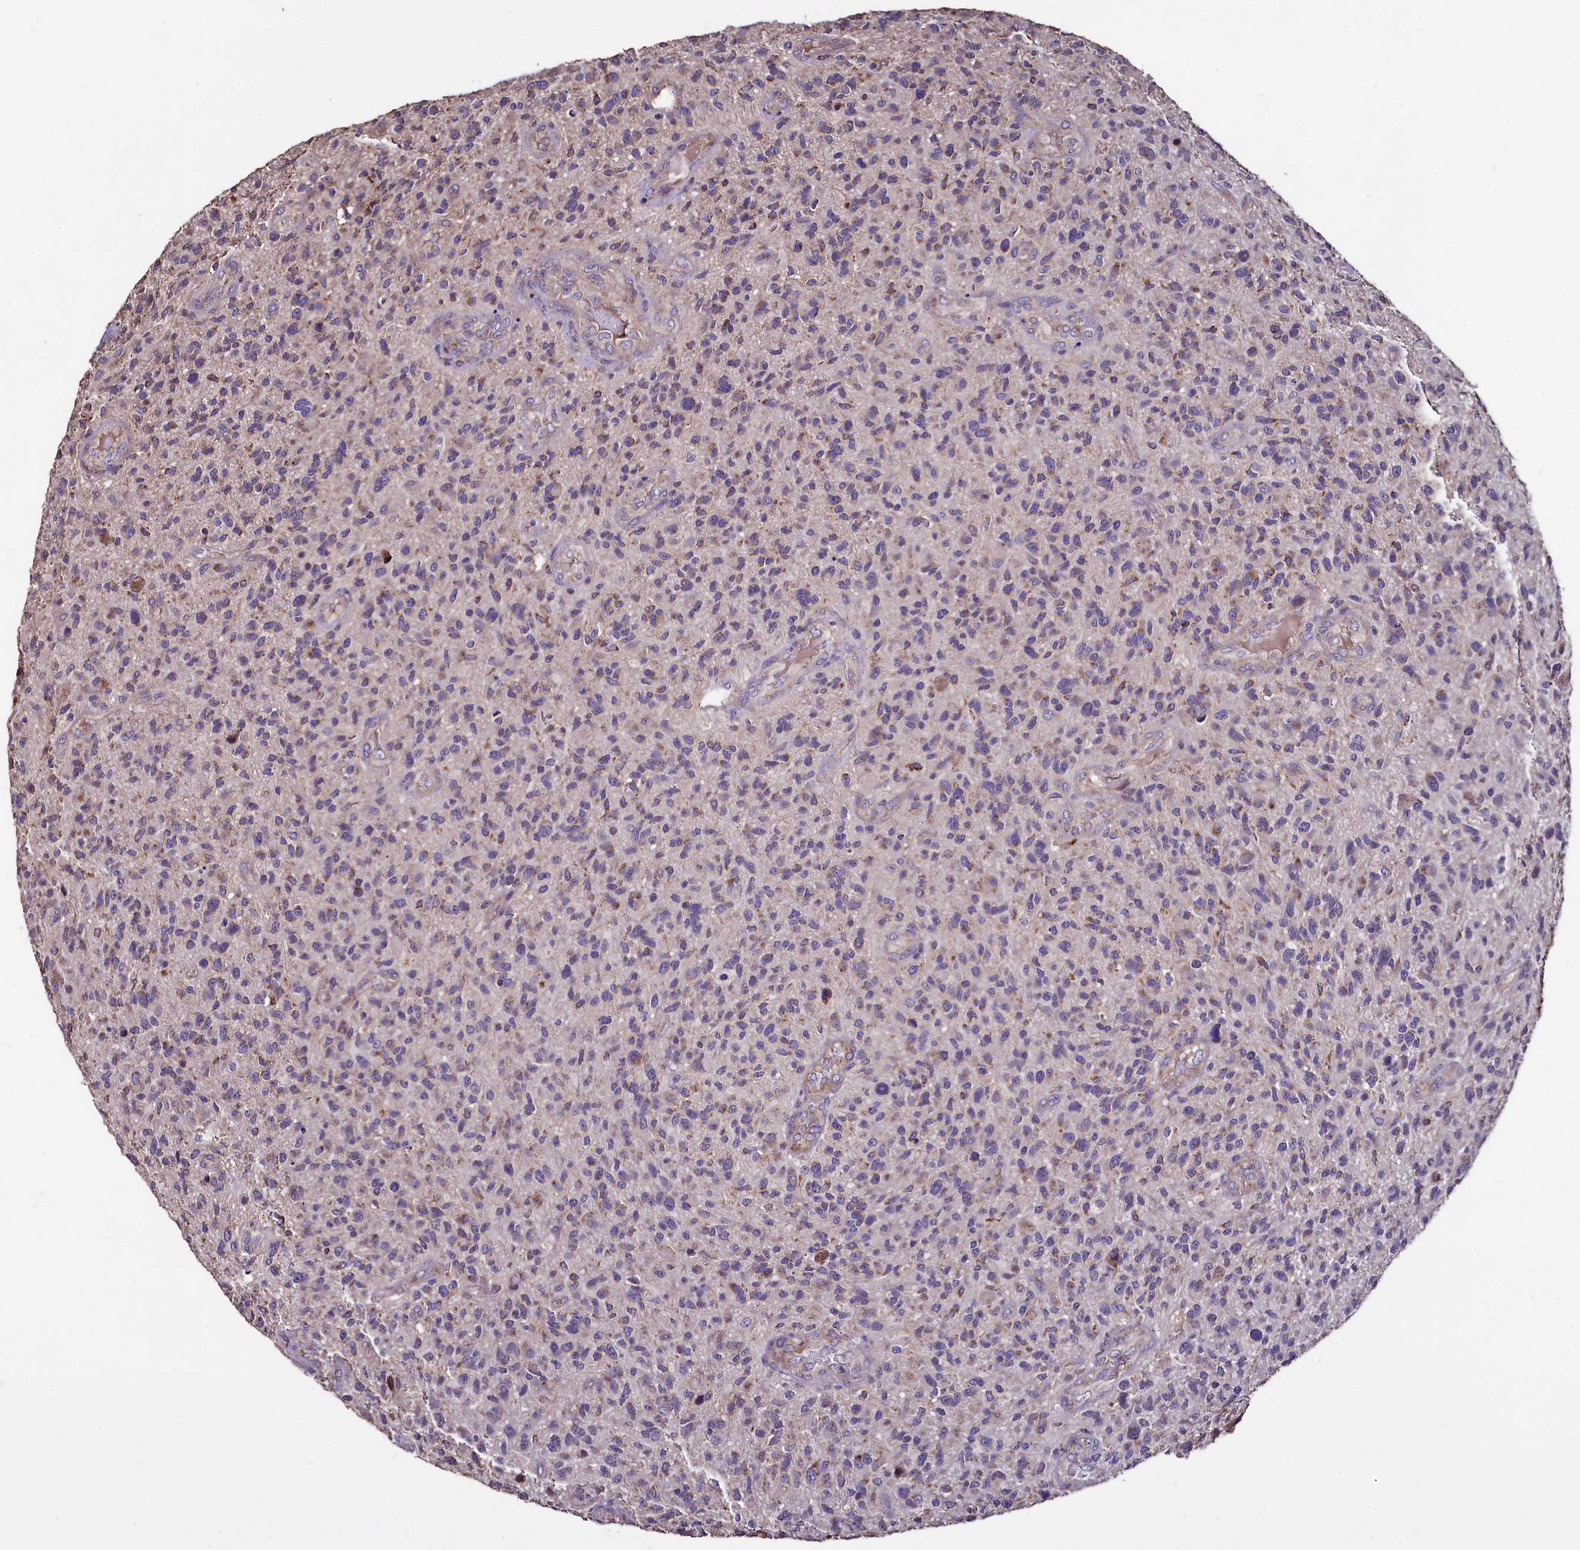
{"staining": {"intensity": "negative", "quantity": "none", "location": "none"}, "tissue": "glioma", "cell_type": "Tumor cells", "image_type": "cancer", "snomed": [{"axis": "morphology", "description": "Glioma, malignant, High grade"}, {"axis": "topography", "description": "Brain"}], "caption": "Tumor cells are negative for brown protein staining in glioma.", "gene": "COQ9", "patient": {"sex": "male", "age": 47}}